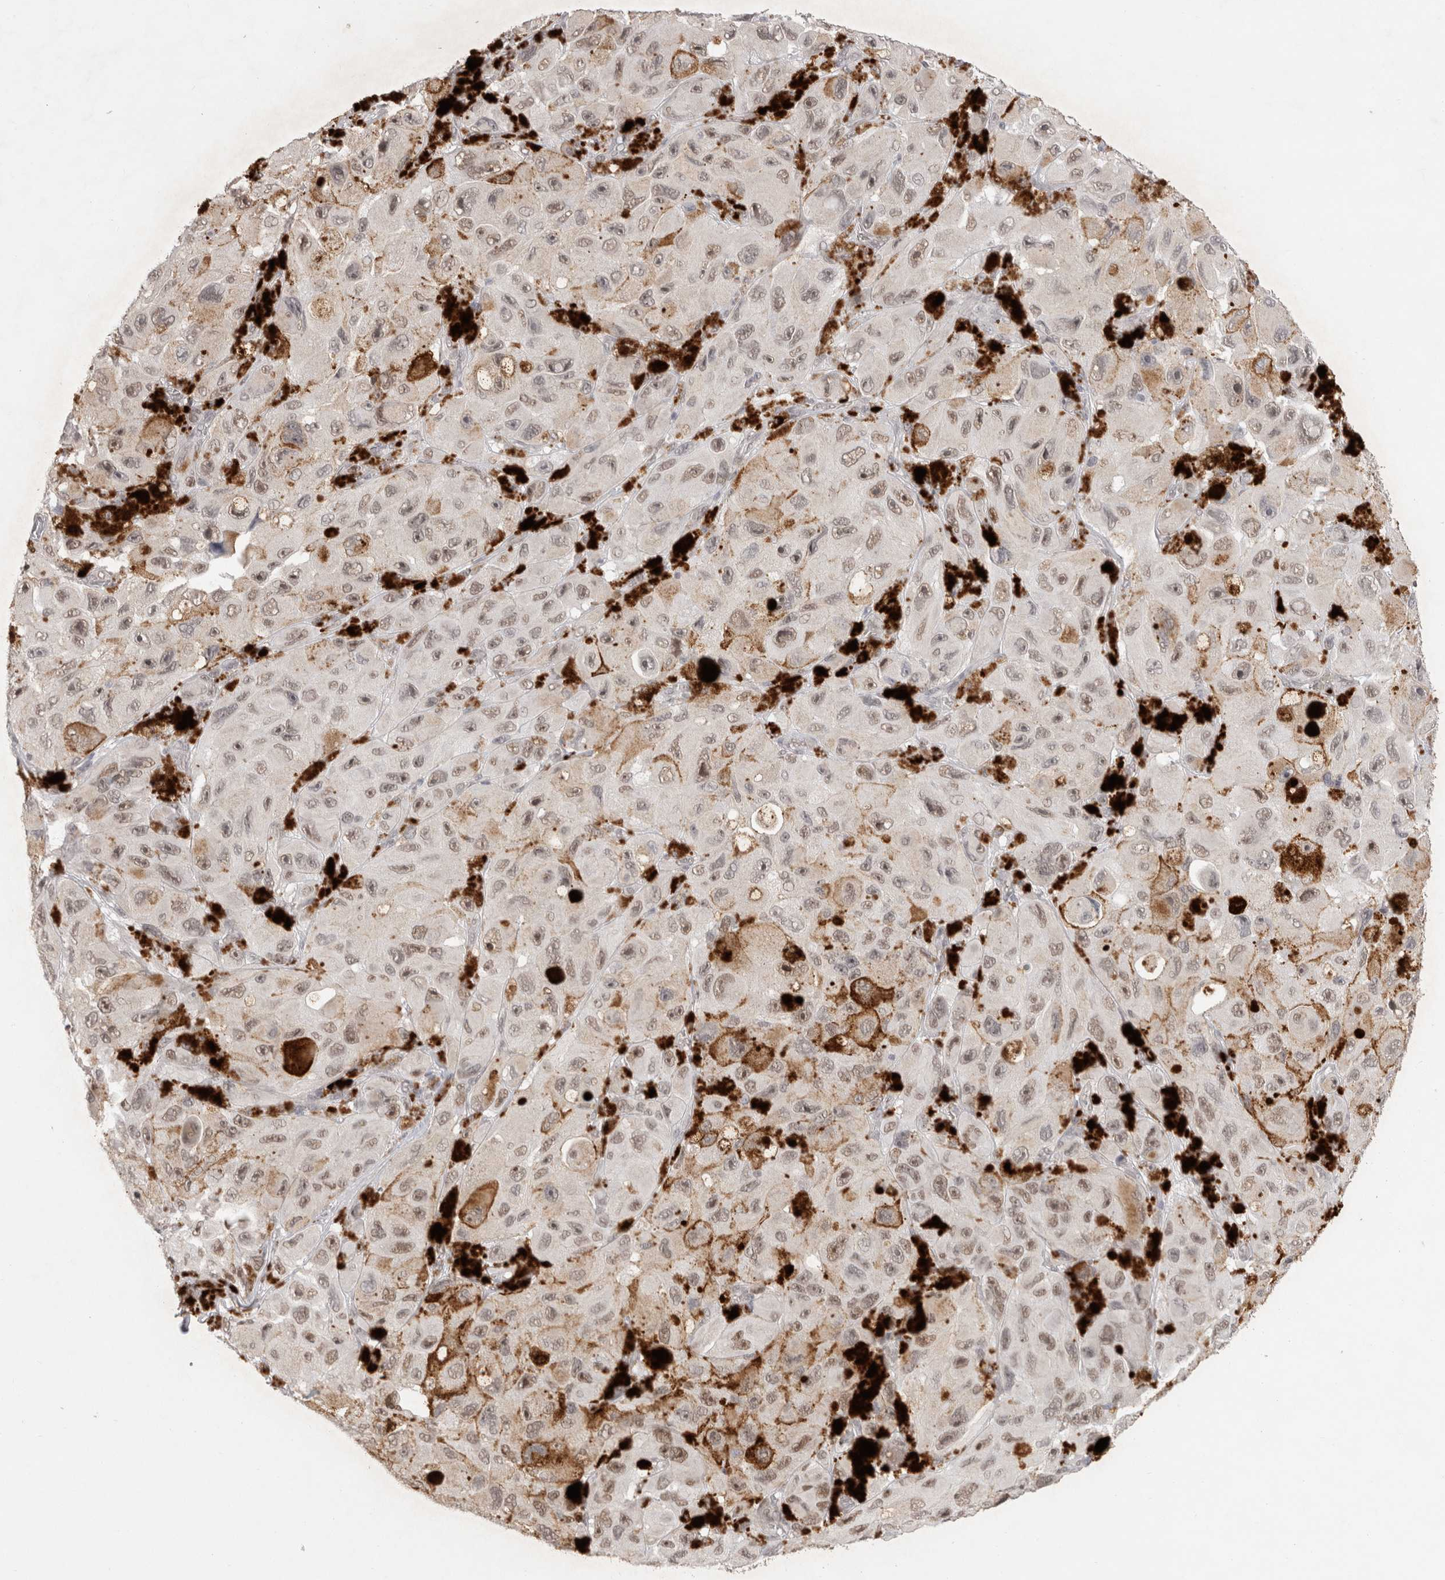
{"staining": {"intensity": "moderate", "quantity": ">75%", "location": "nuclear"}, "tissue": "melanoma", "cell_type": "Tumor cells", "image_type": "cancer", "snomed": [{"axis": "morphology", "description": "Malignant melanoma, NOS"}, {"axis": "topography", "description": "Skin"}], "caption": "A micrograph of human malignant melanoma stained for a protein displays moderate nuclear brown staining in tumor cells.", "gene": "RECQL4", "patient": {"sex": "female", "age": 73}}